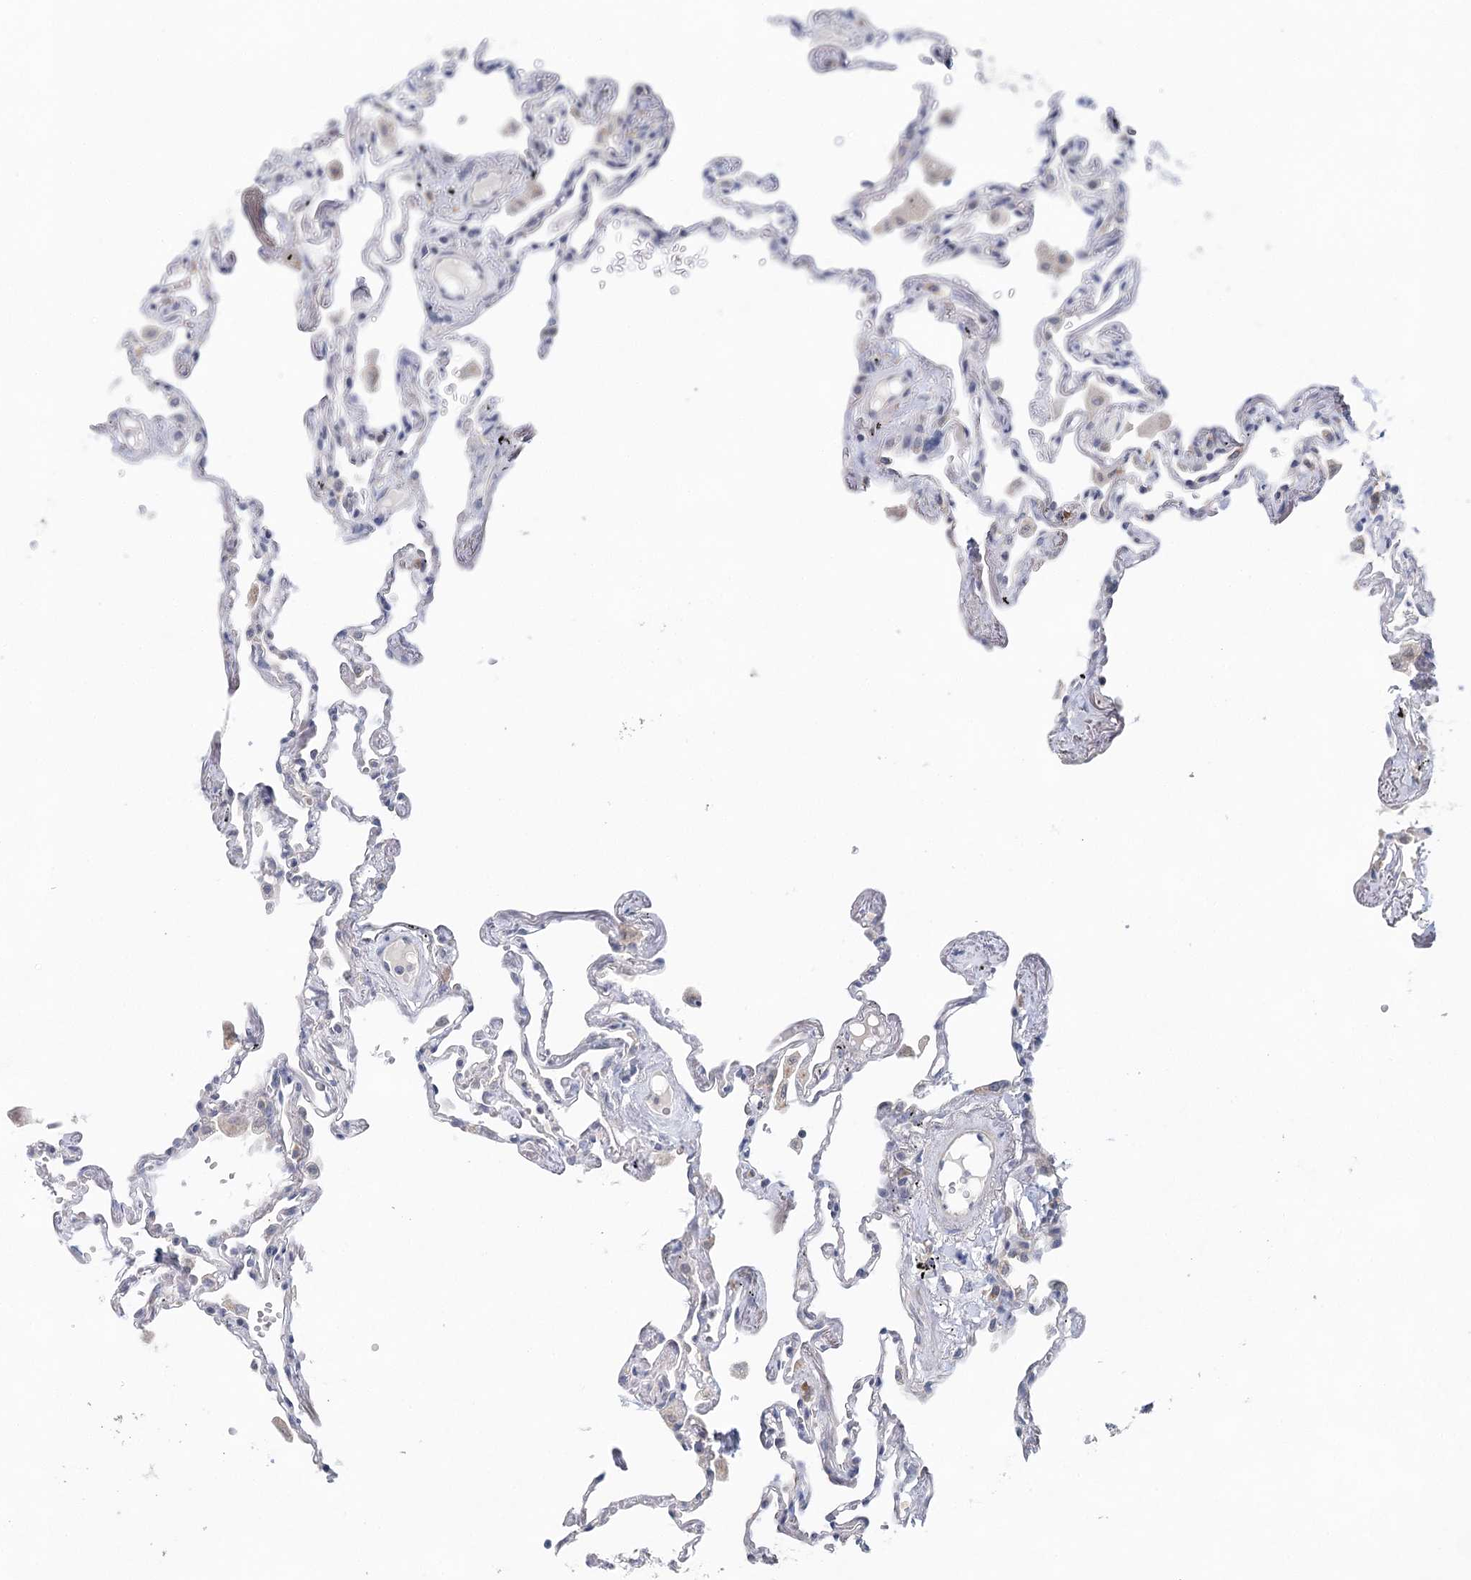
{"staining": {"intensity": "weak", "quantity": "<25%", "location": "cytoplasmic/membranous"}, "tissue": "lung", "cell_type": "Alveolar cells", "image_type": "normal", "snomed": [{"axis": "morphology", "description": "Normal tissue, NOS"}, {"axis": "topography", "description": "Lung"}], "caption": "An immunohistochemistry (IHC) image of benign lung is shown. There is no staining in alveolar cells of lung.", "gene": "BLTP1", "patient": {"sex": "female", "age": 67}}